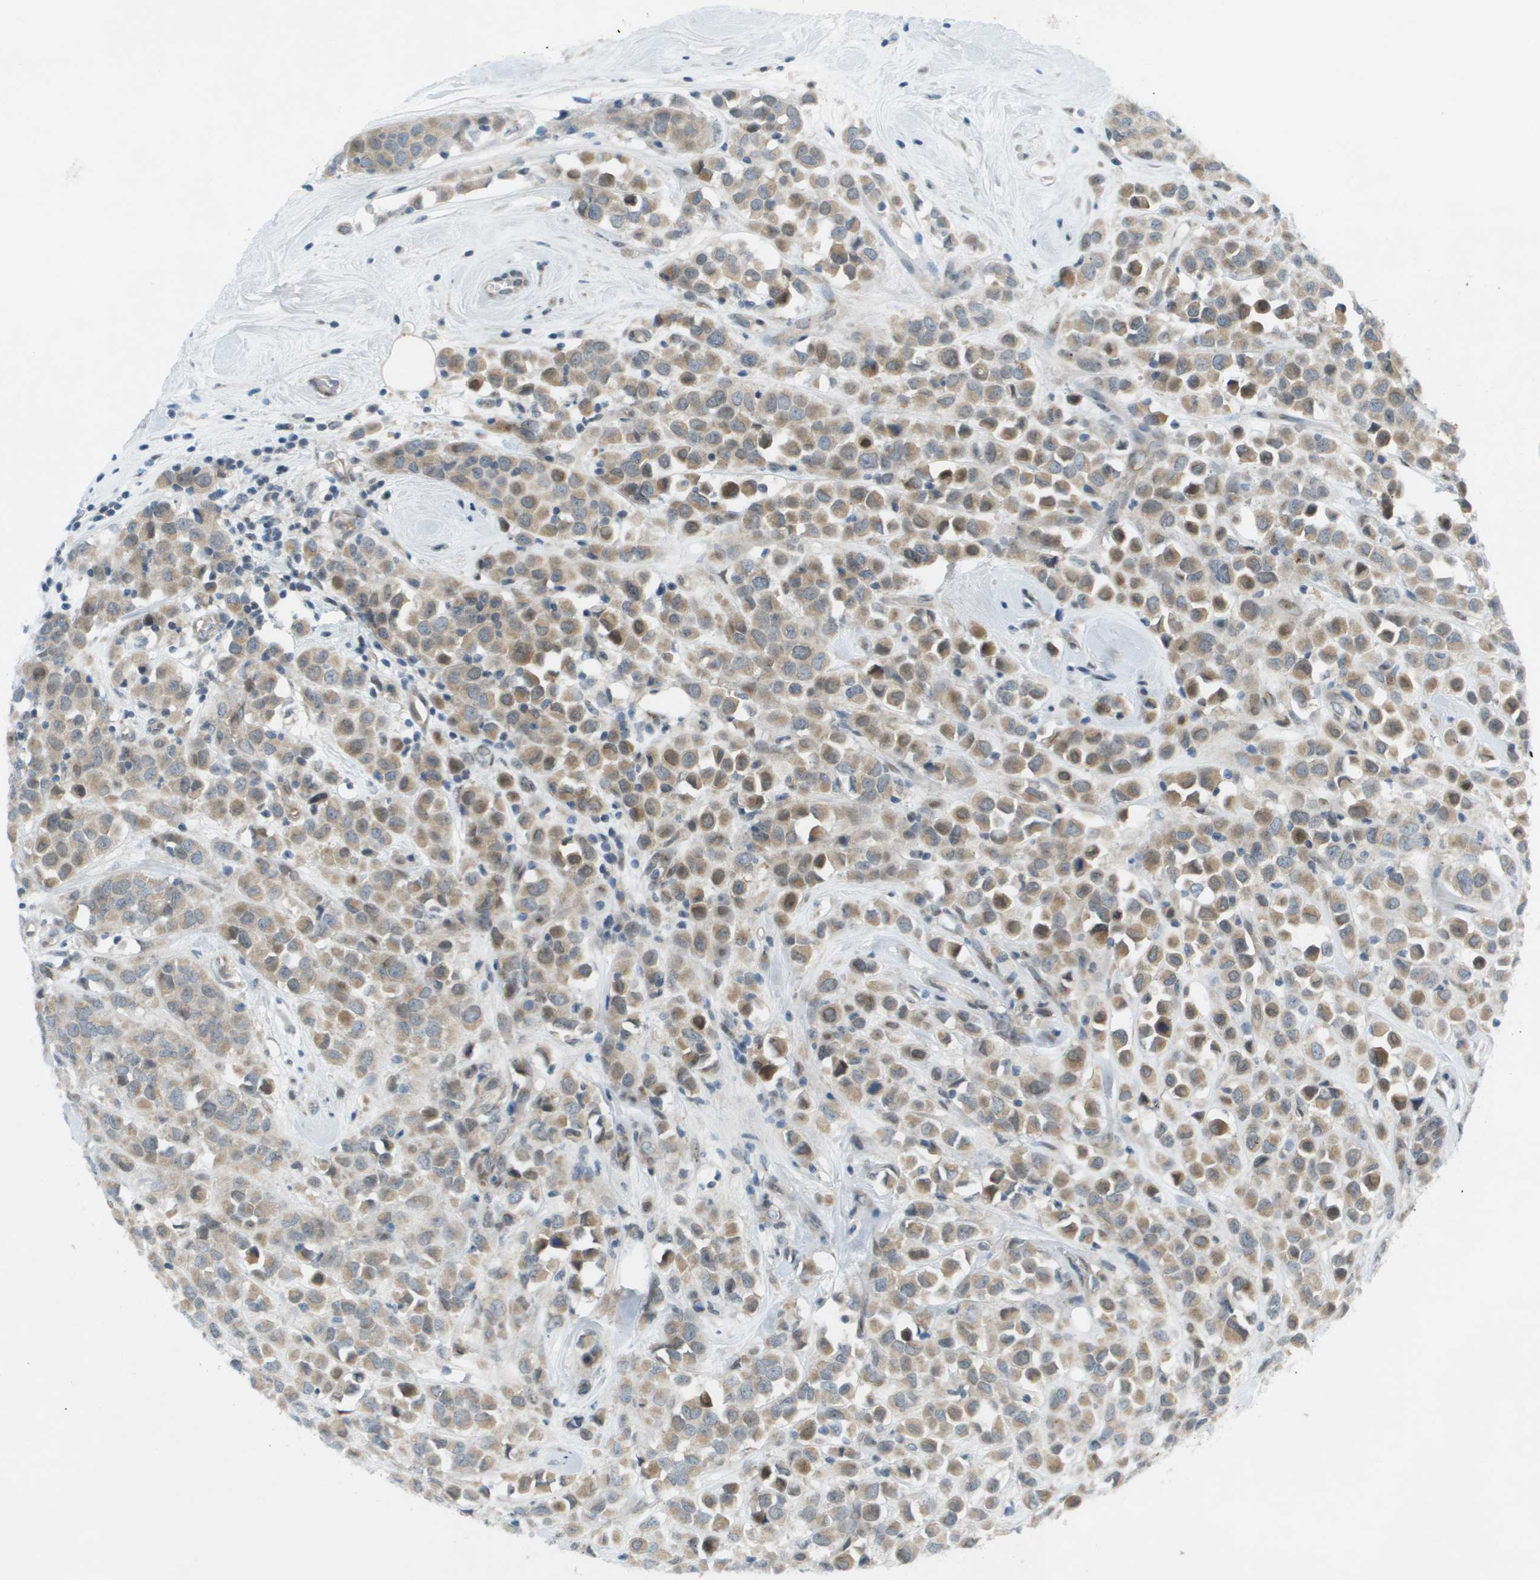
{"staining": {"intensity": "weak", "quantity": ">75%", "location": "cytoplasmic/membranous"}, "tissue": "breast cancer", "cell_type": "Tumor cells", "image_type": "cancer", "snomed": [{"axis": "morphology", "description": "Duct carcinoma"}, {"axis": "topography", "description": "Breast"}], "caption": "This is an image of immunohistochemistry (IHC) staining of intraductal carcinoma (breast), which shows weak positivity in the cytoplasmic/membranous of tumor cells.", "gene": "CACNB4", "patient": {"sex": "female", "age": 61}}